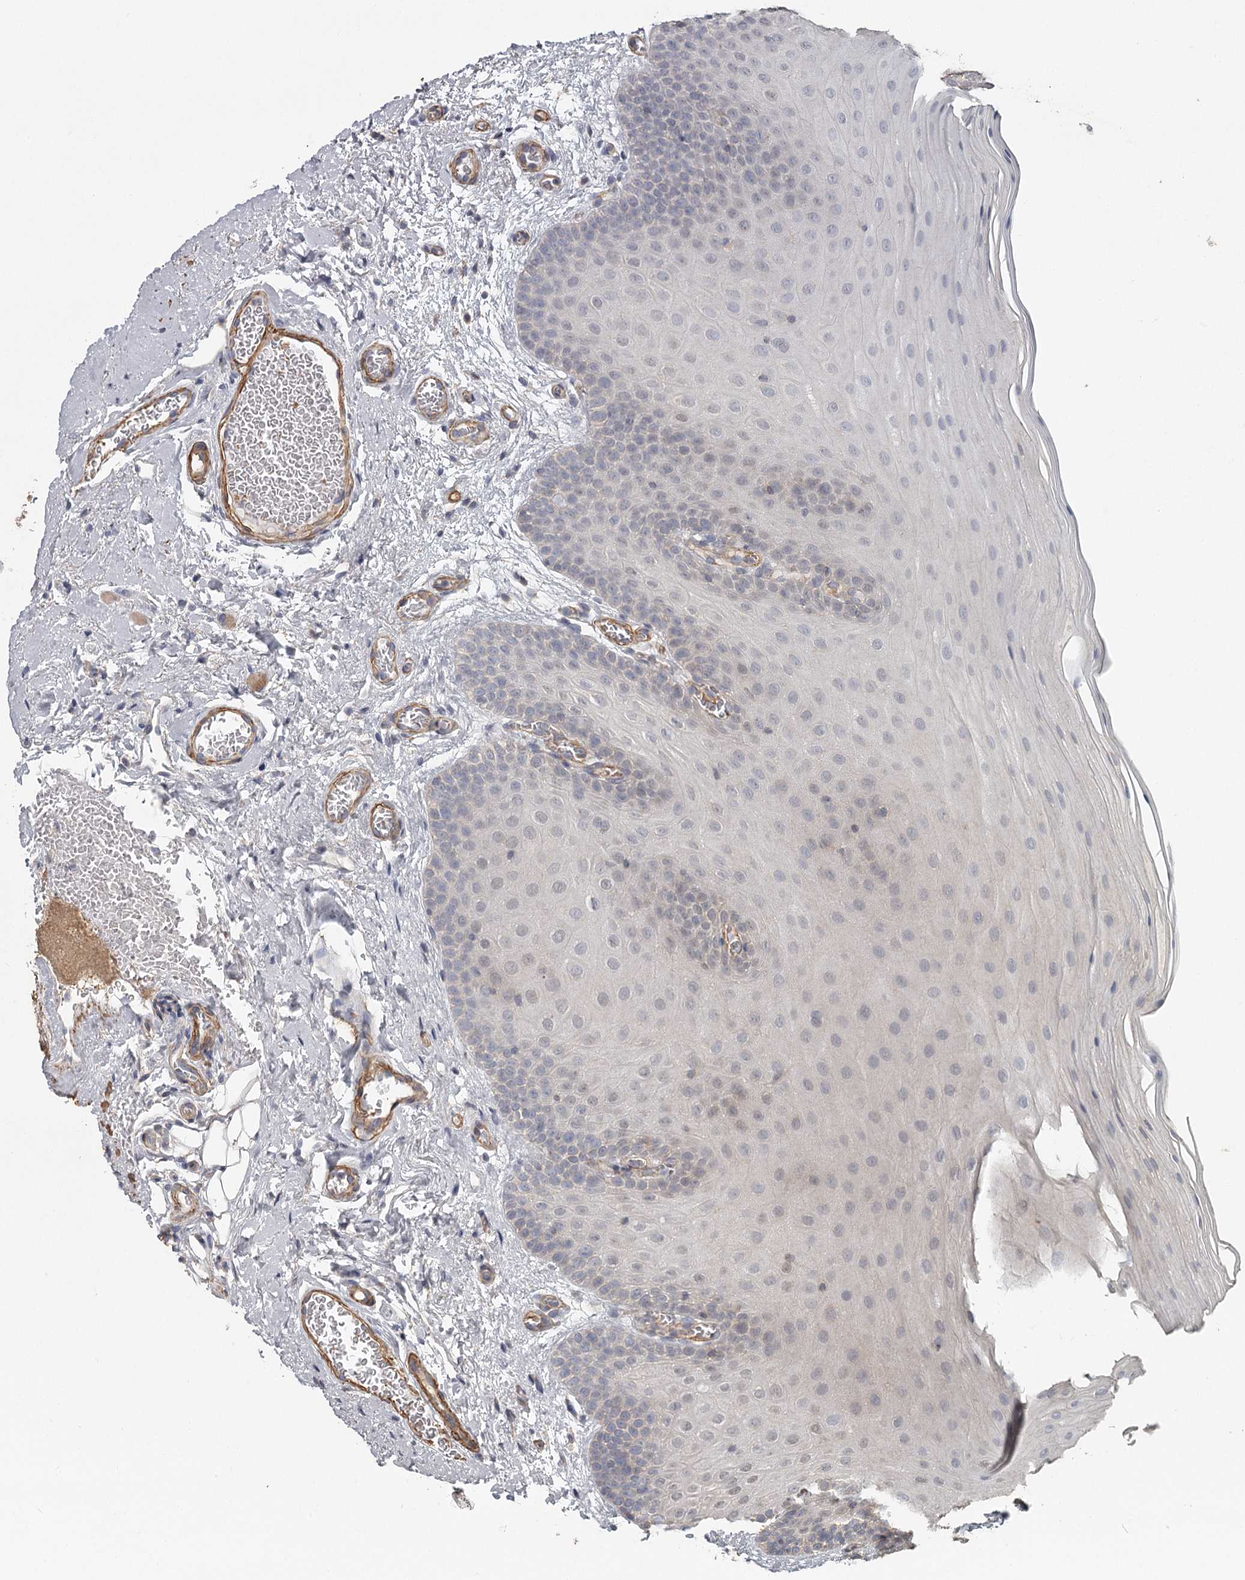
{"staining": {"intensity": "weak", "quantity": "<25%", "location": "cytoplasmic/membranous"}, "tissue": "oral mucosa", "cell_type": "Squamous epithelial cells", "image_type": "normal", "snomed": [{"axis": "morphology", "description": "Normal tissue, NOS"}, {"axis": "topography", "description": "Oral tissue"}], "caption": "The photomicrograph shows no significant positivity in squamous epithelial cells of oral mucosa.", "gene": "DHRS9", "patient": {"sex": "male", "age": 68}}